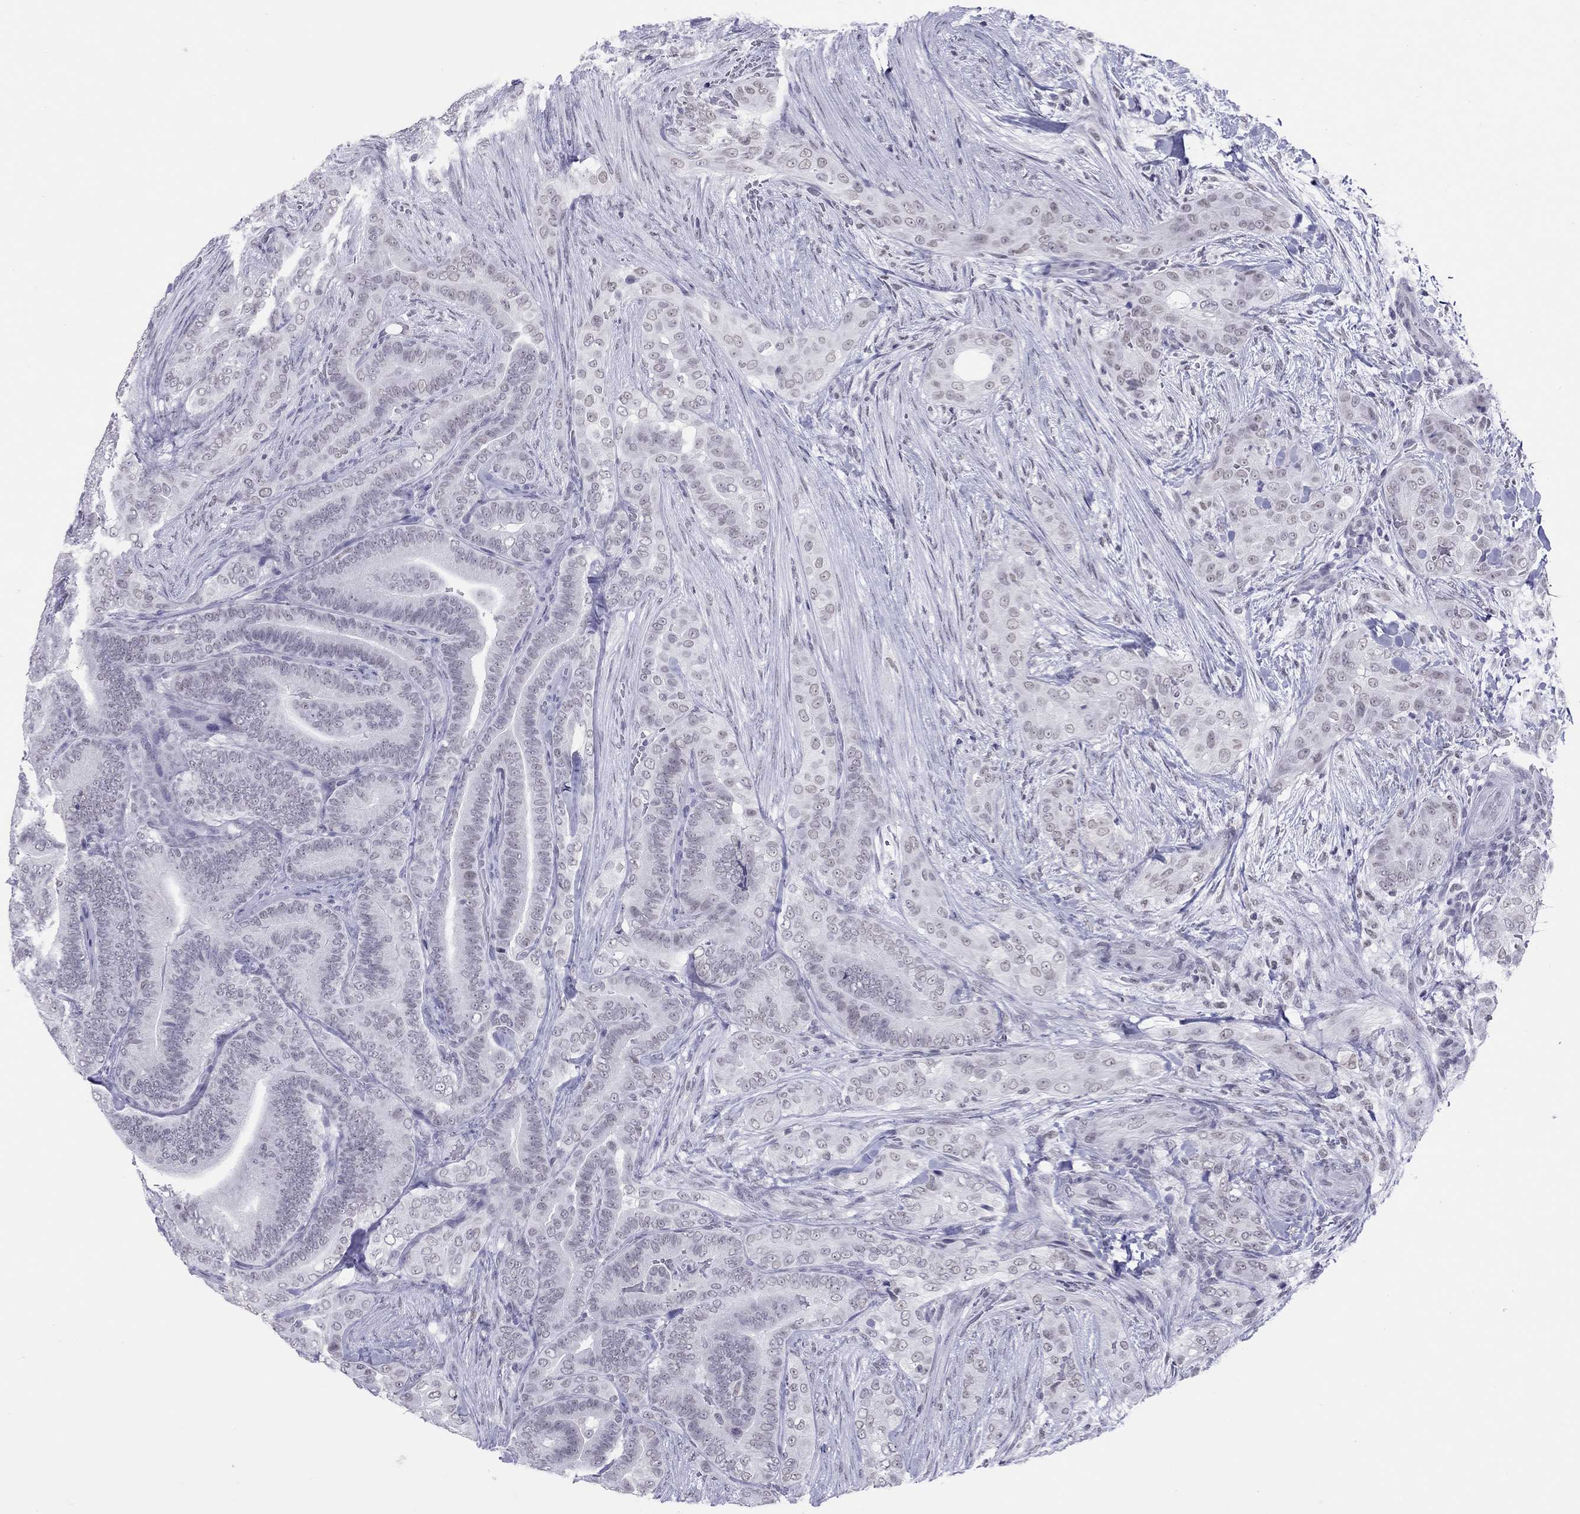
{"staining": {"intensity": "negative", "quantity": "none", "location": "none"}, "tissue": "thyroid cancer", "cell_type": "Tumor cells", "image_type": "cancer", "snomed": [{"axis": "morphology", "description": "Papillary adenocarcinoma, NOS"}, {"axis": "topography", "description": "Thyroid gland"}], "caption": "This is an immunohistochemistry (IHC) micrograph of thyroid cancer (papillary adenocarcinoma). There is no expression in tumor cells.", "gene": "JHY", "patient": {"sex": "male", "age": 61}}